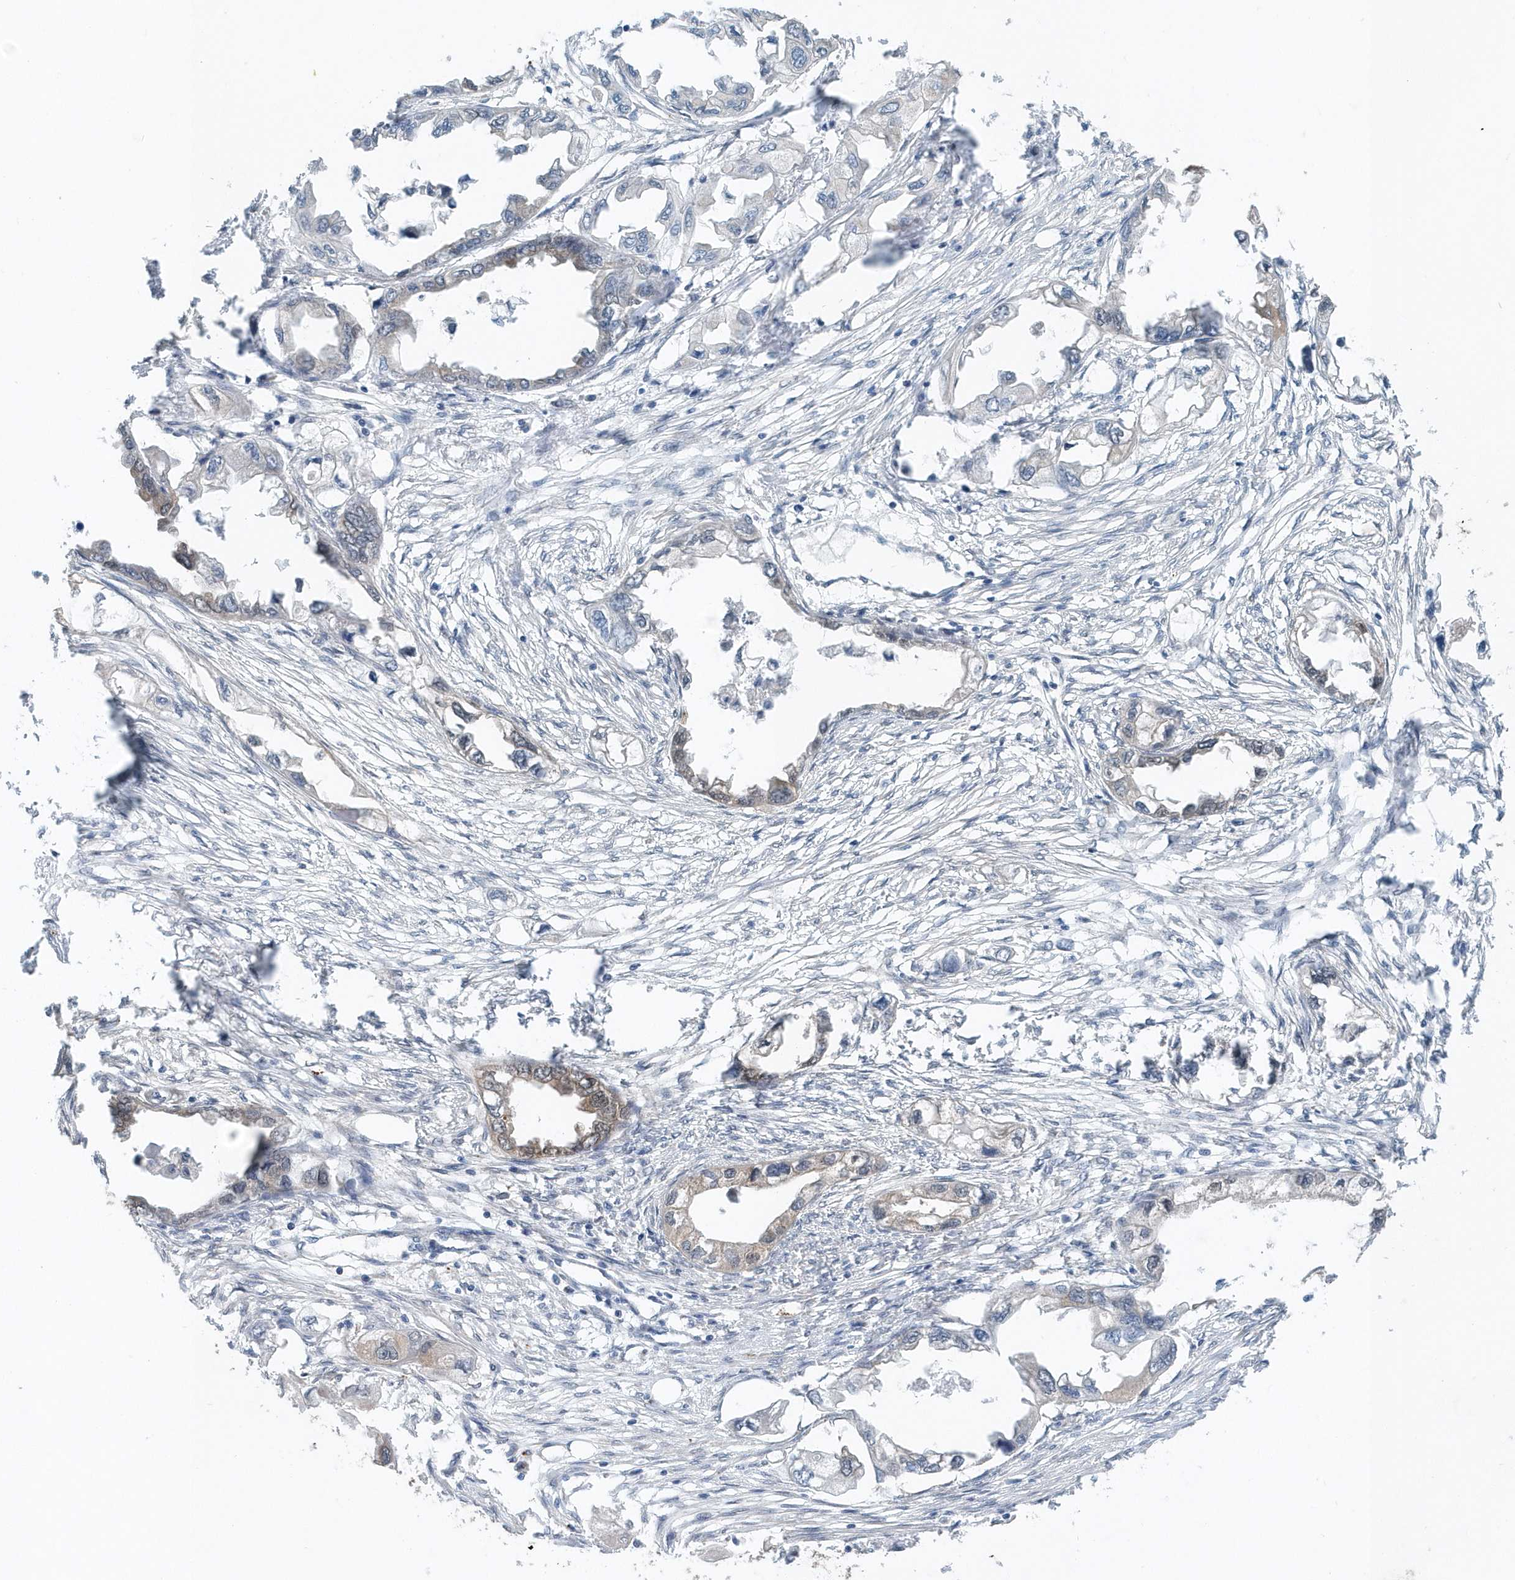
{"staining": {"intensity": "weak", "quantity": "<25%", "location": "cytoplasmic/membranous"}, "tissue": "endometrial cancer", "cell_type": "Tumor cells", "image_type": "cancer", "snomed": [{"axis": "morphology", "description": "Adenocarcinoma, NOS"}, {"axis": "morphology", "description": "Adenocarcinoma, metastatic, NOS"}, {"axis": "topography", "description": "Adipose tissue"}, {"axis": "topography", "description": "Endometrium"}], "caption": "IHC micrograph of endometrial cancer stained for a protein (brown), which displays no expression in tumor cells.", "gene": "PFN2", "patient": {"sex": "female", "age": 67}}